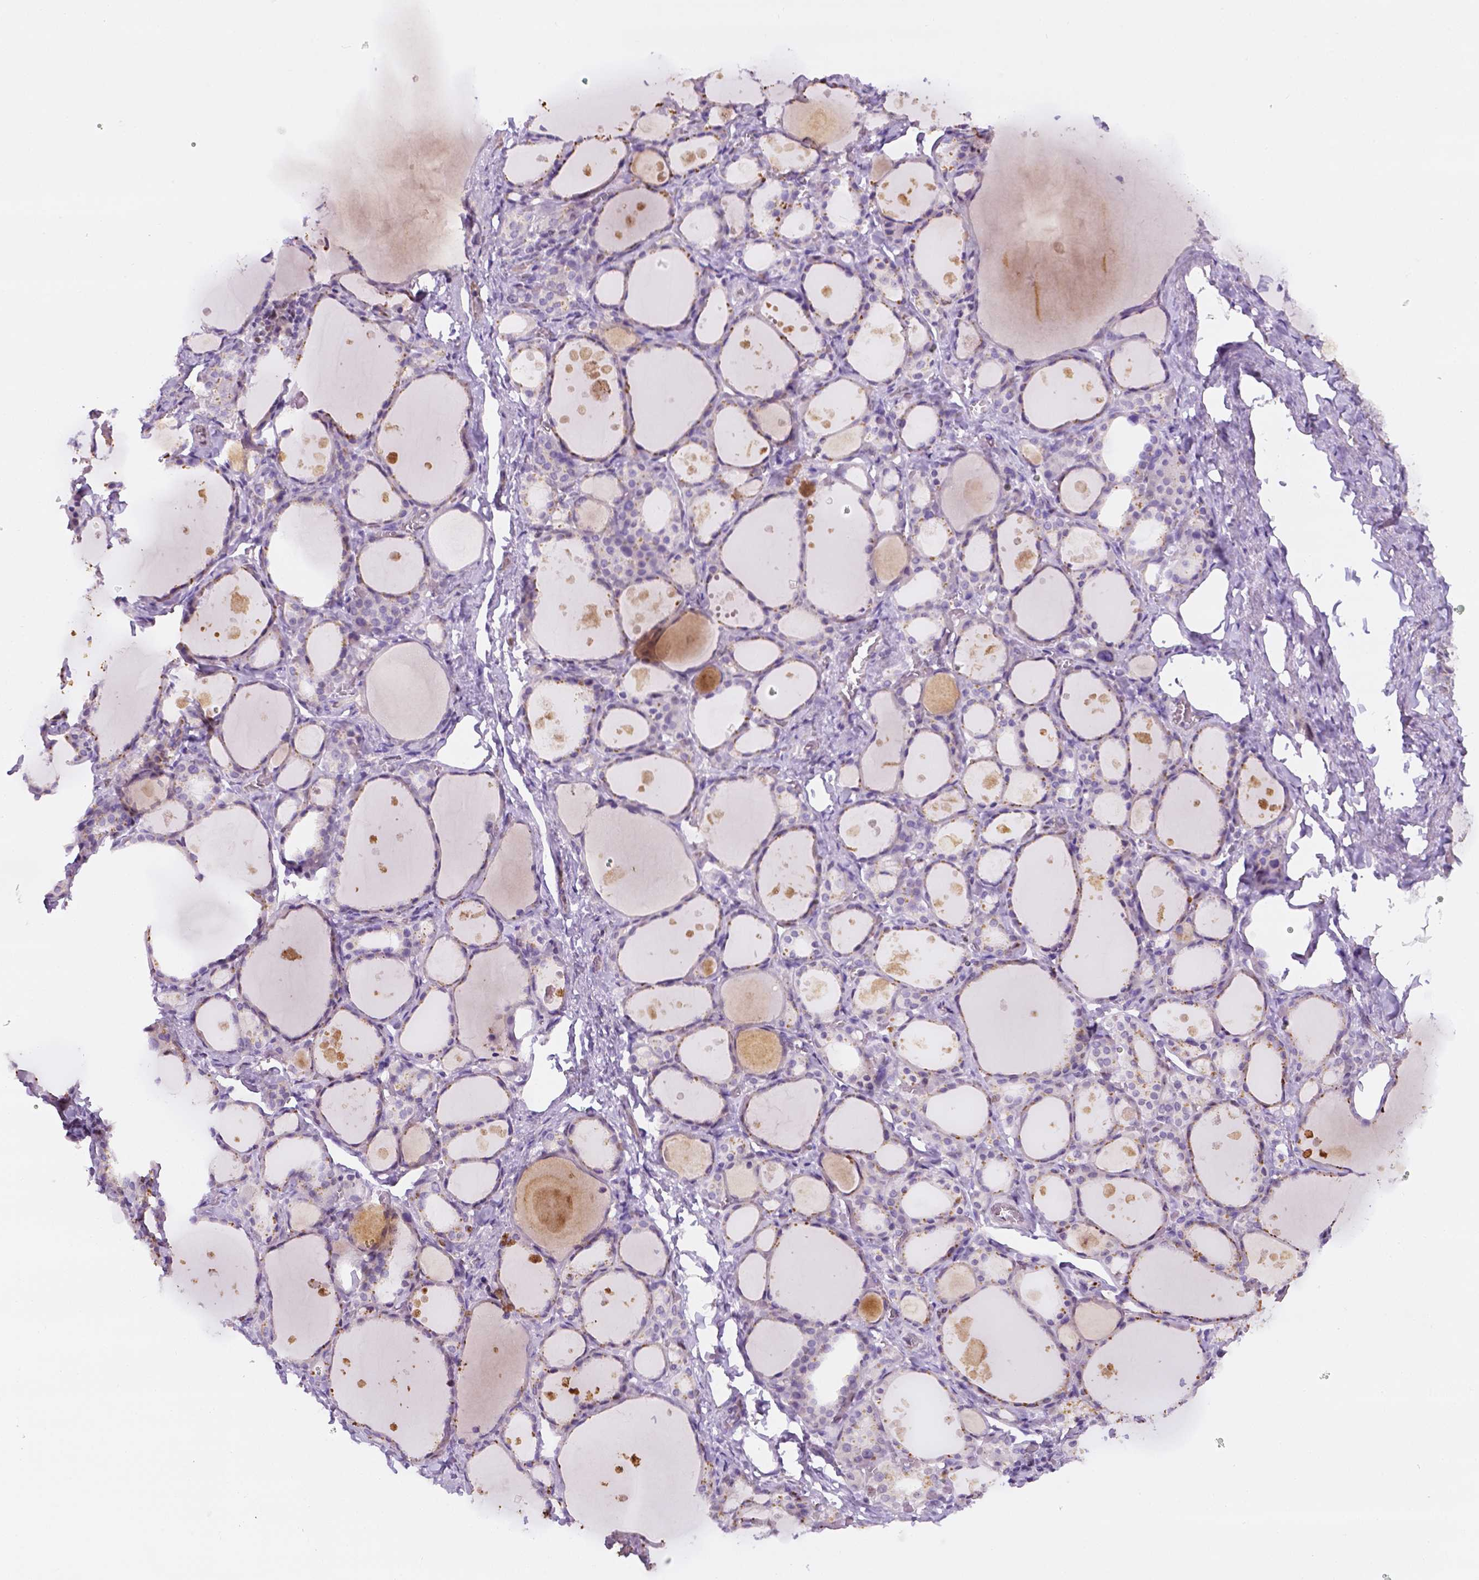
{"staining": {"intensity": "moderate", "quantity": "<25%", "location": "cytoplasmic/membranous"}, "tissue": "thyroid gland", "cell_type": "Glandular cells", "image_type": "normal", "snomed": [{"axis": "morphology", "description": "Normal tissue, NOS"}, {"axis": "topography", "description": "Thyroid gland"}], "caption": "A brown stain shows moderate cytoplasmic/membranous expression of a protein in glandular cells of benign human thyroid gland. The protein is stained brown, and the nuclei are stained in blue (DAB (3,3'-diaminobenzidine) IHC with brightfield microscopy, high magnification).", "gene": "ERF", "patient": {"sex": "male", "age": 68}}